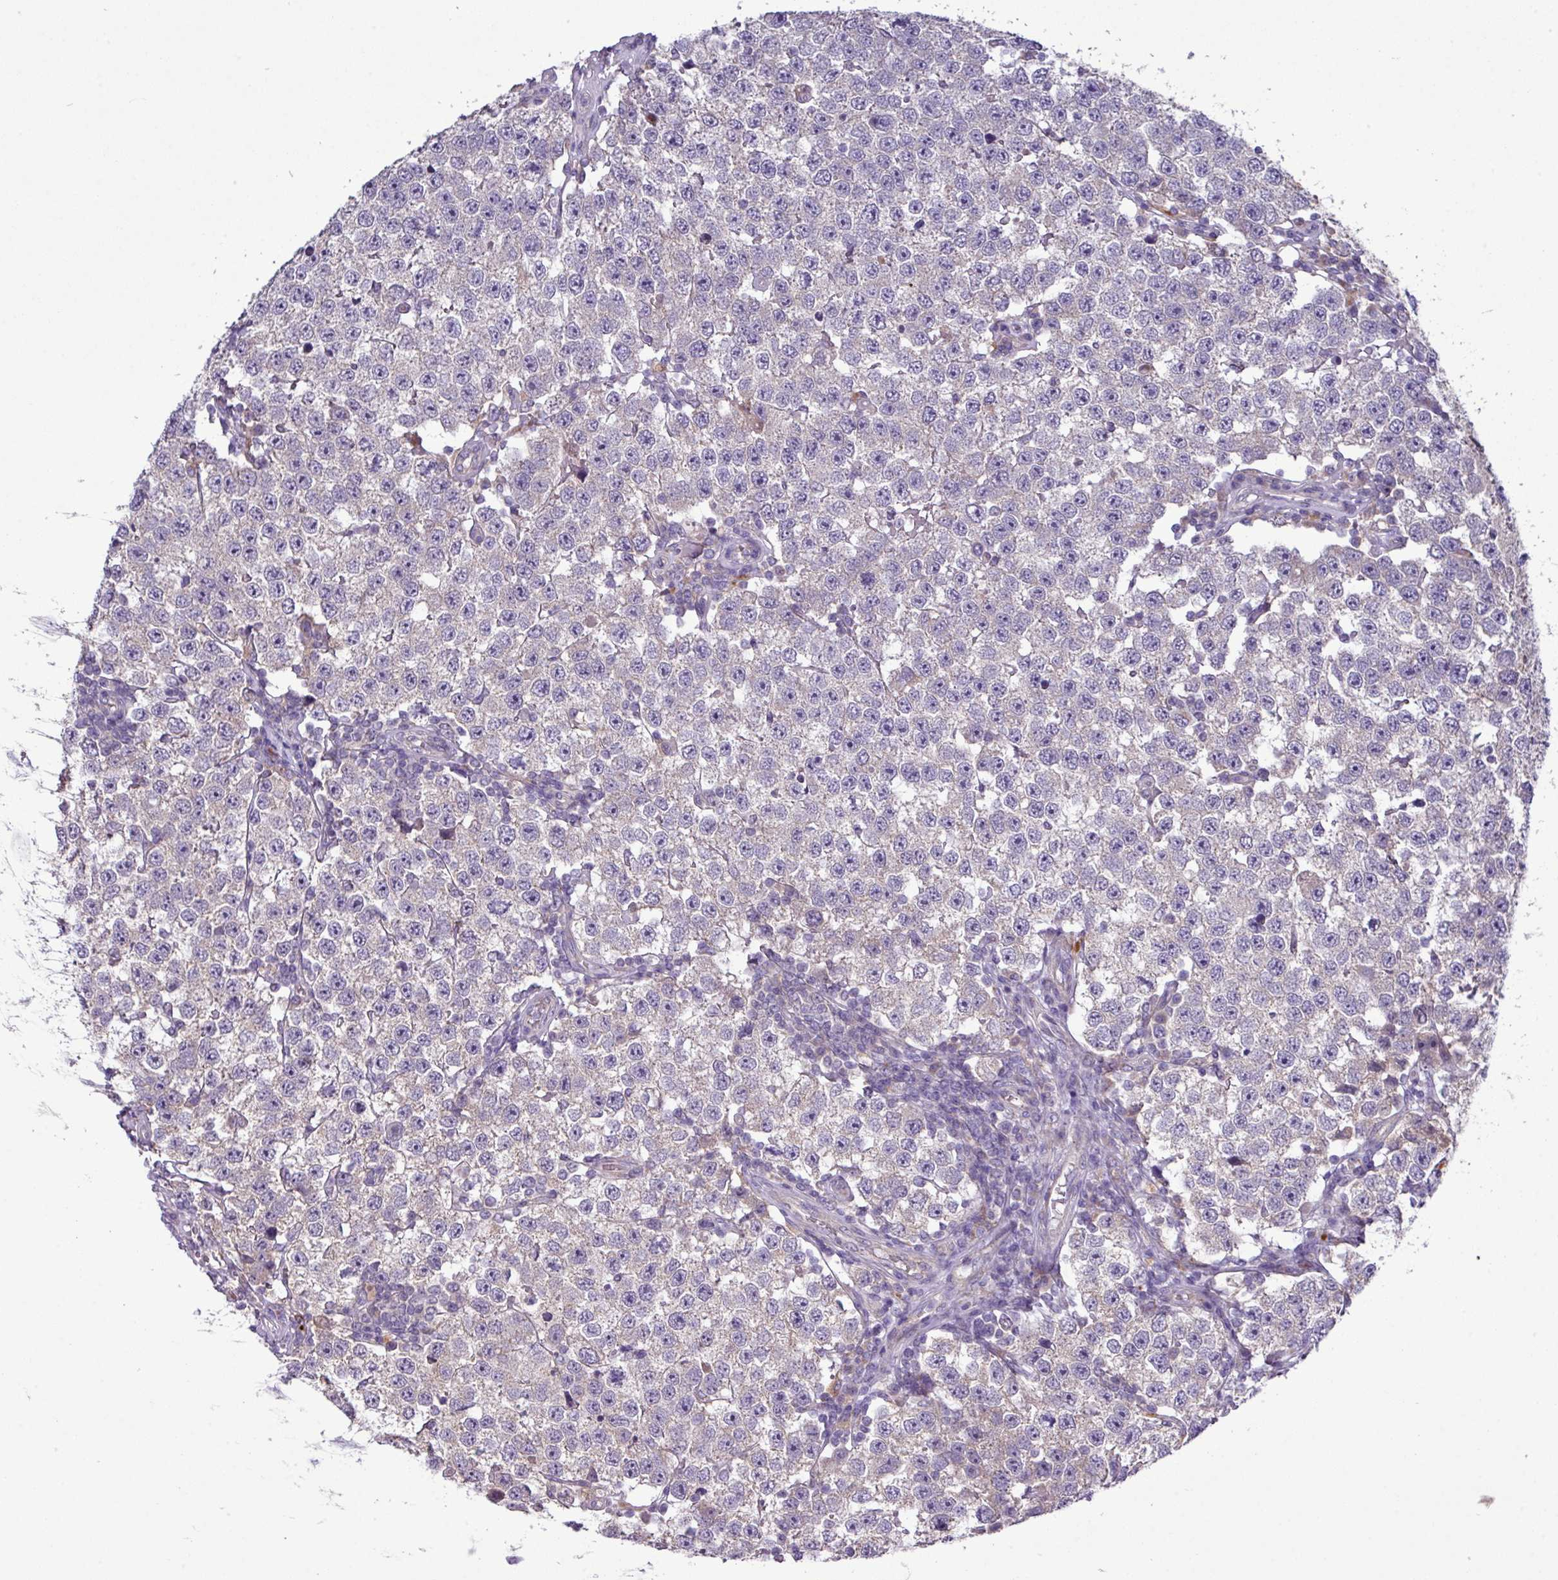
{"staining": {"intensity": "weak", "quantity": "<25%", "location": "cytoplasmic/membranous"}, "tissue": "testis cancer", "cell_type": "Tumor cells", "image_type": "cancer", "snomed": [{"axis": "morphology", "description": "Seminoma, NOS"}, {"axis": "topography", "description": "Testis"}], "caption": "The image displays no staining of tumor cells in seminoma (testis).", "gene": "XIAP", "patient": {"sex": "male", "age": 34}}